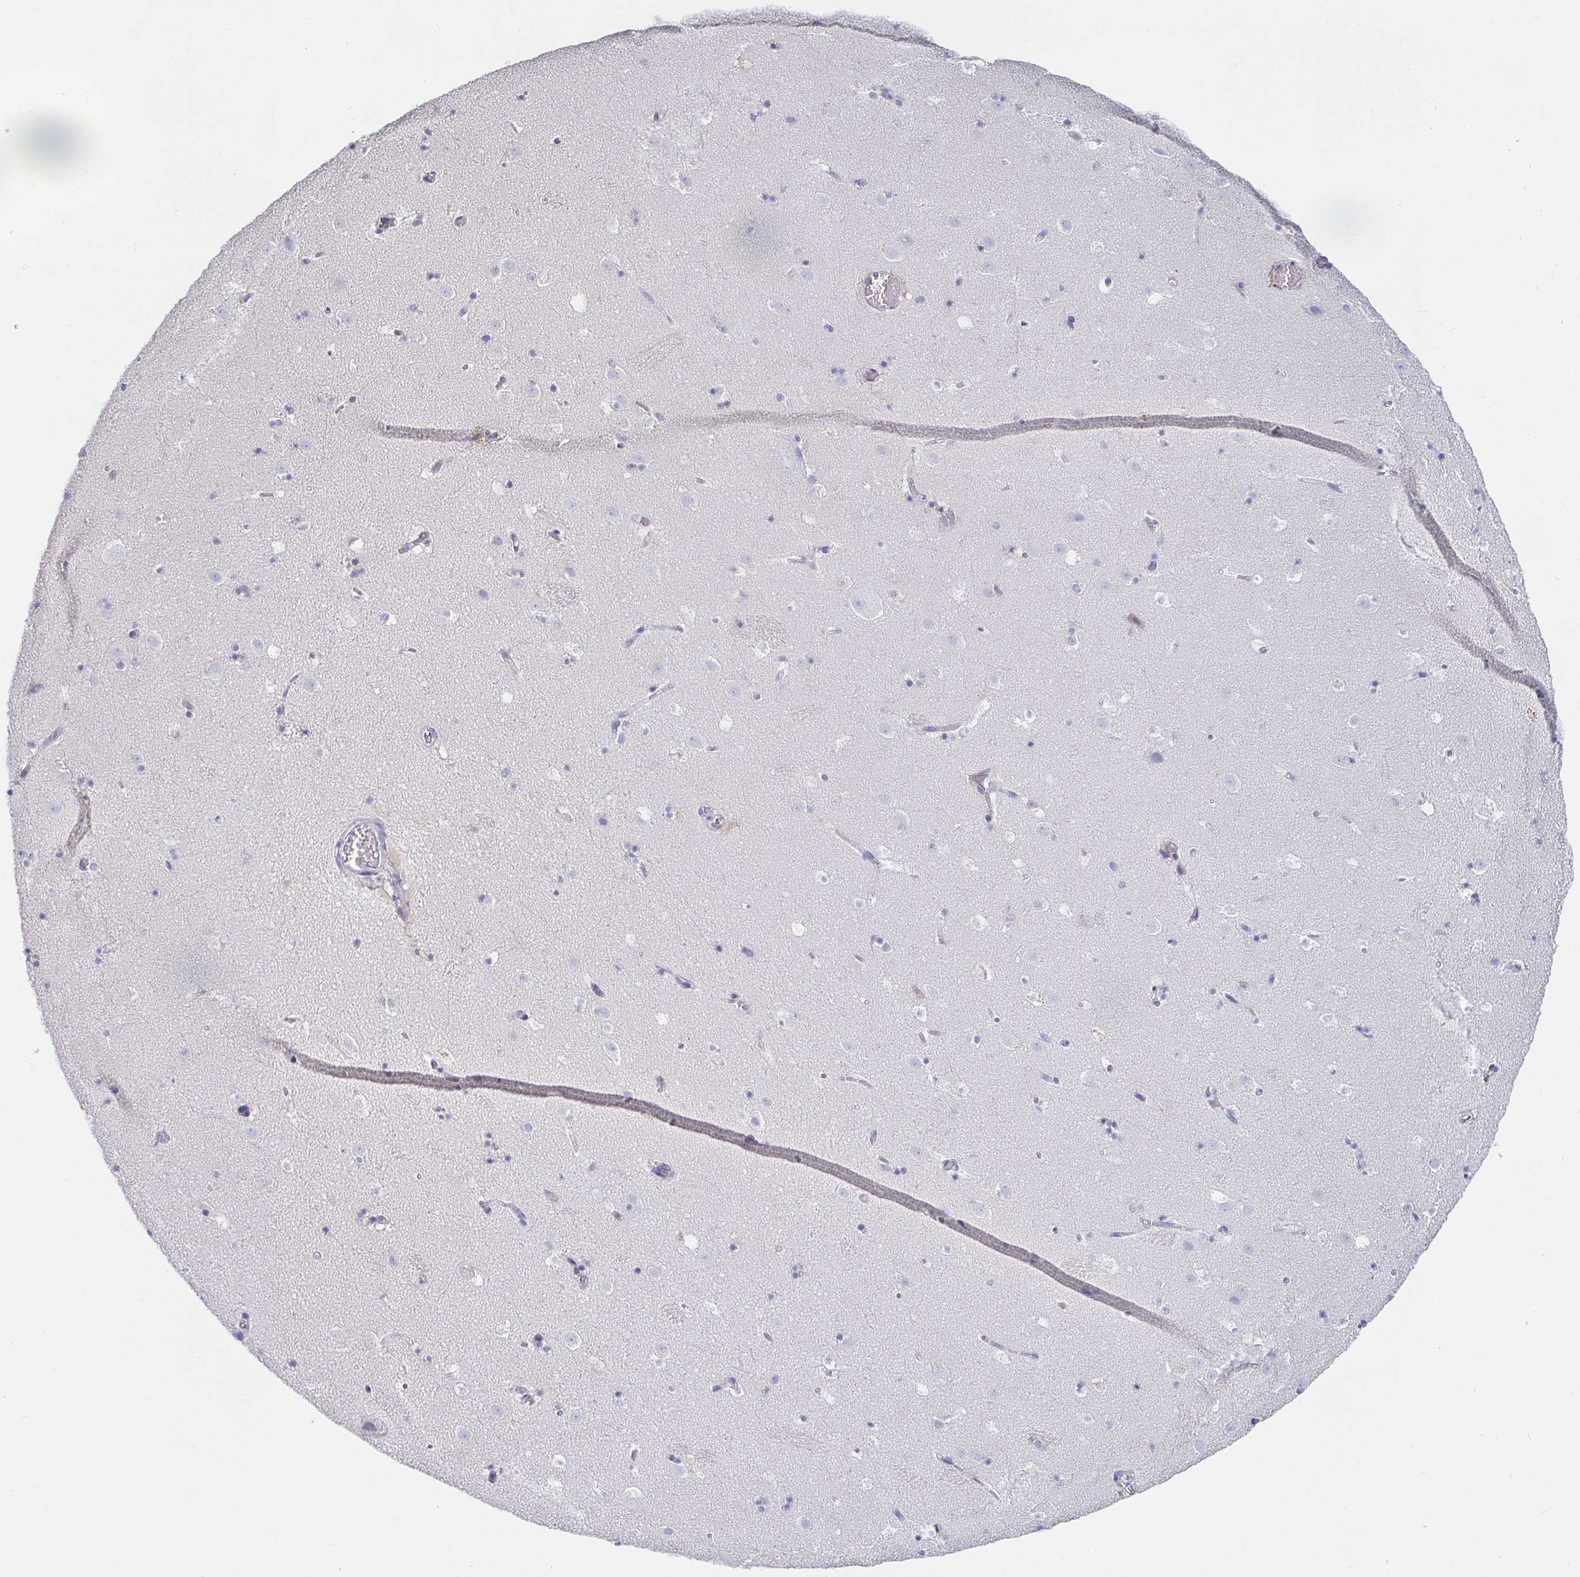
{"staining": {"intensity": "negative", "quantity": "none", "location": "none"}, "tissue": "caudate", "cell_type": "Glial cells", "image_type": "normal", "snomed": [{"axis": "morphology", "description": "Normal tissue, NOS"}, {"axis": "topography", "description": "Lateral ventricle wall"}], "caption": "Photomicrograph shows no significant protein expression in glial cells of unremarkable caudate. (DAB IHC, high magnification).", "gene": "PDE6B", "patient": {"sex": "male", "age": 37}}